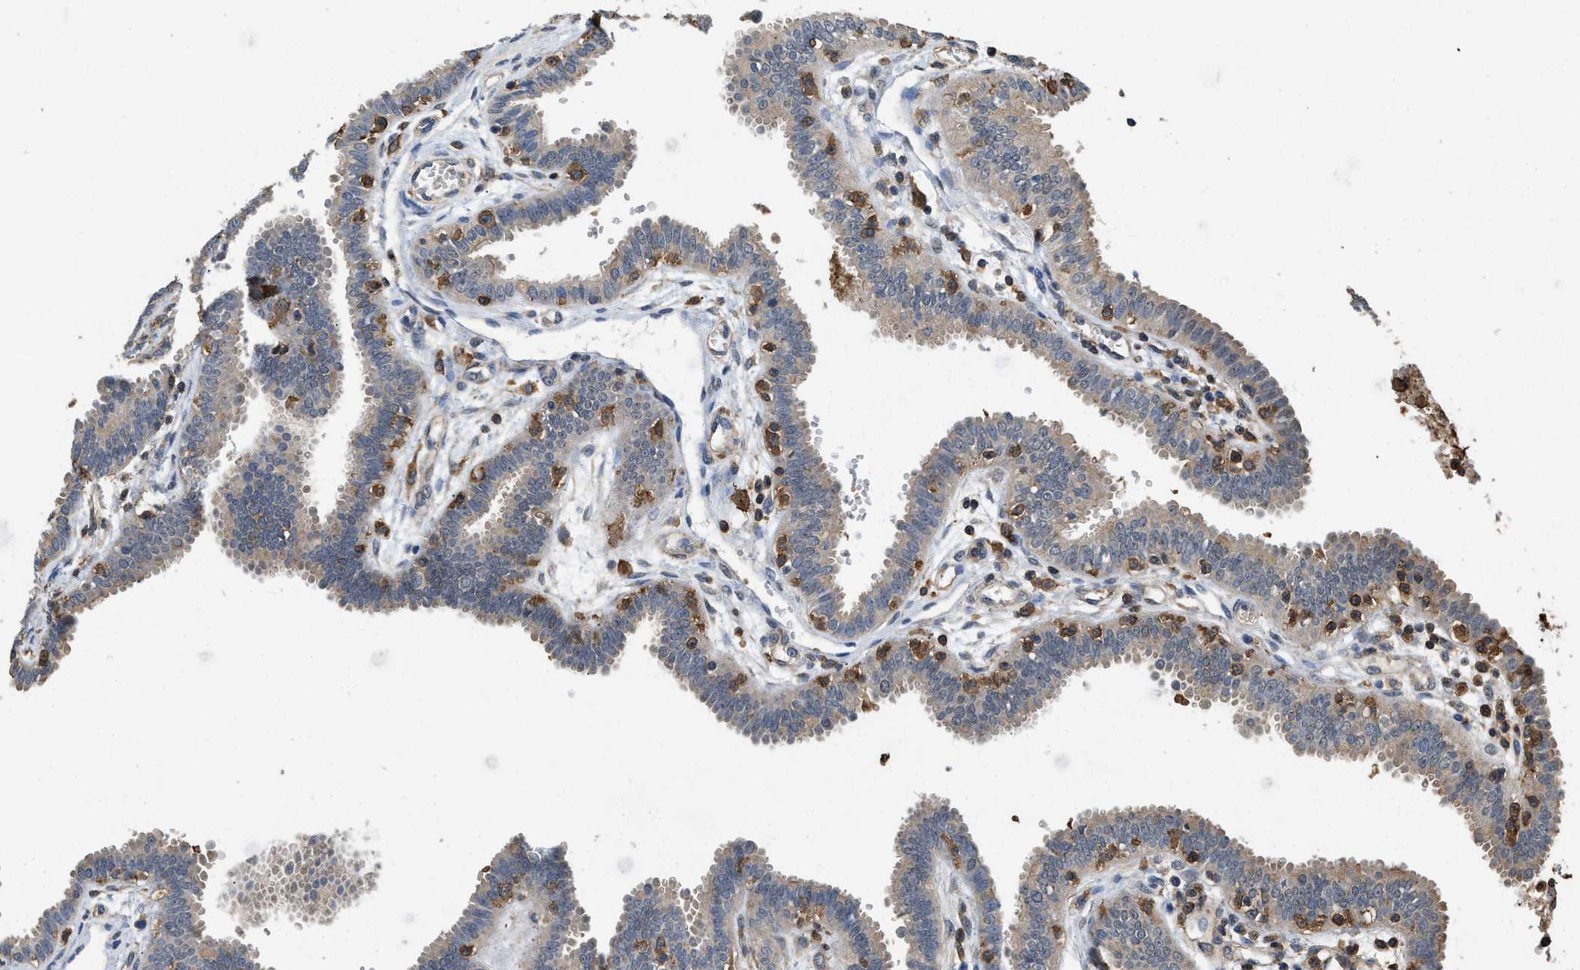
{"staining": {"intensity": "moderate", "quantity": "25%-75%", "location": "cytoplasmic/membranous"}, "tissue": "fallopian tube", "cell_type": "Glandular cells", "image_type": "normal", "snomed": [{"axis": "morphology", "description": "Normal tissue, NOS"}, {"axis": "topography", "description": "Fallopian tube"}], "caption": "Fallopian tube stained with a protein marker exhibits moderate staining in glandular cells.", "gene": "LINGO2", "patient": {"sex": "female", "age": 32}}